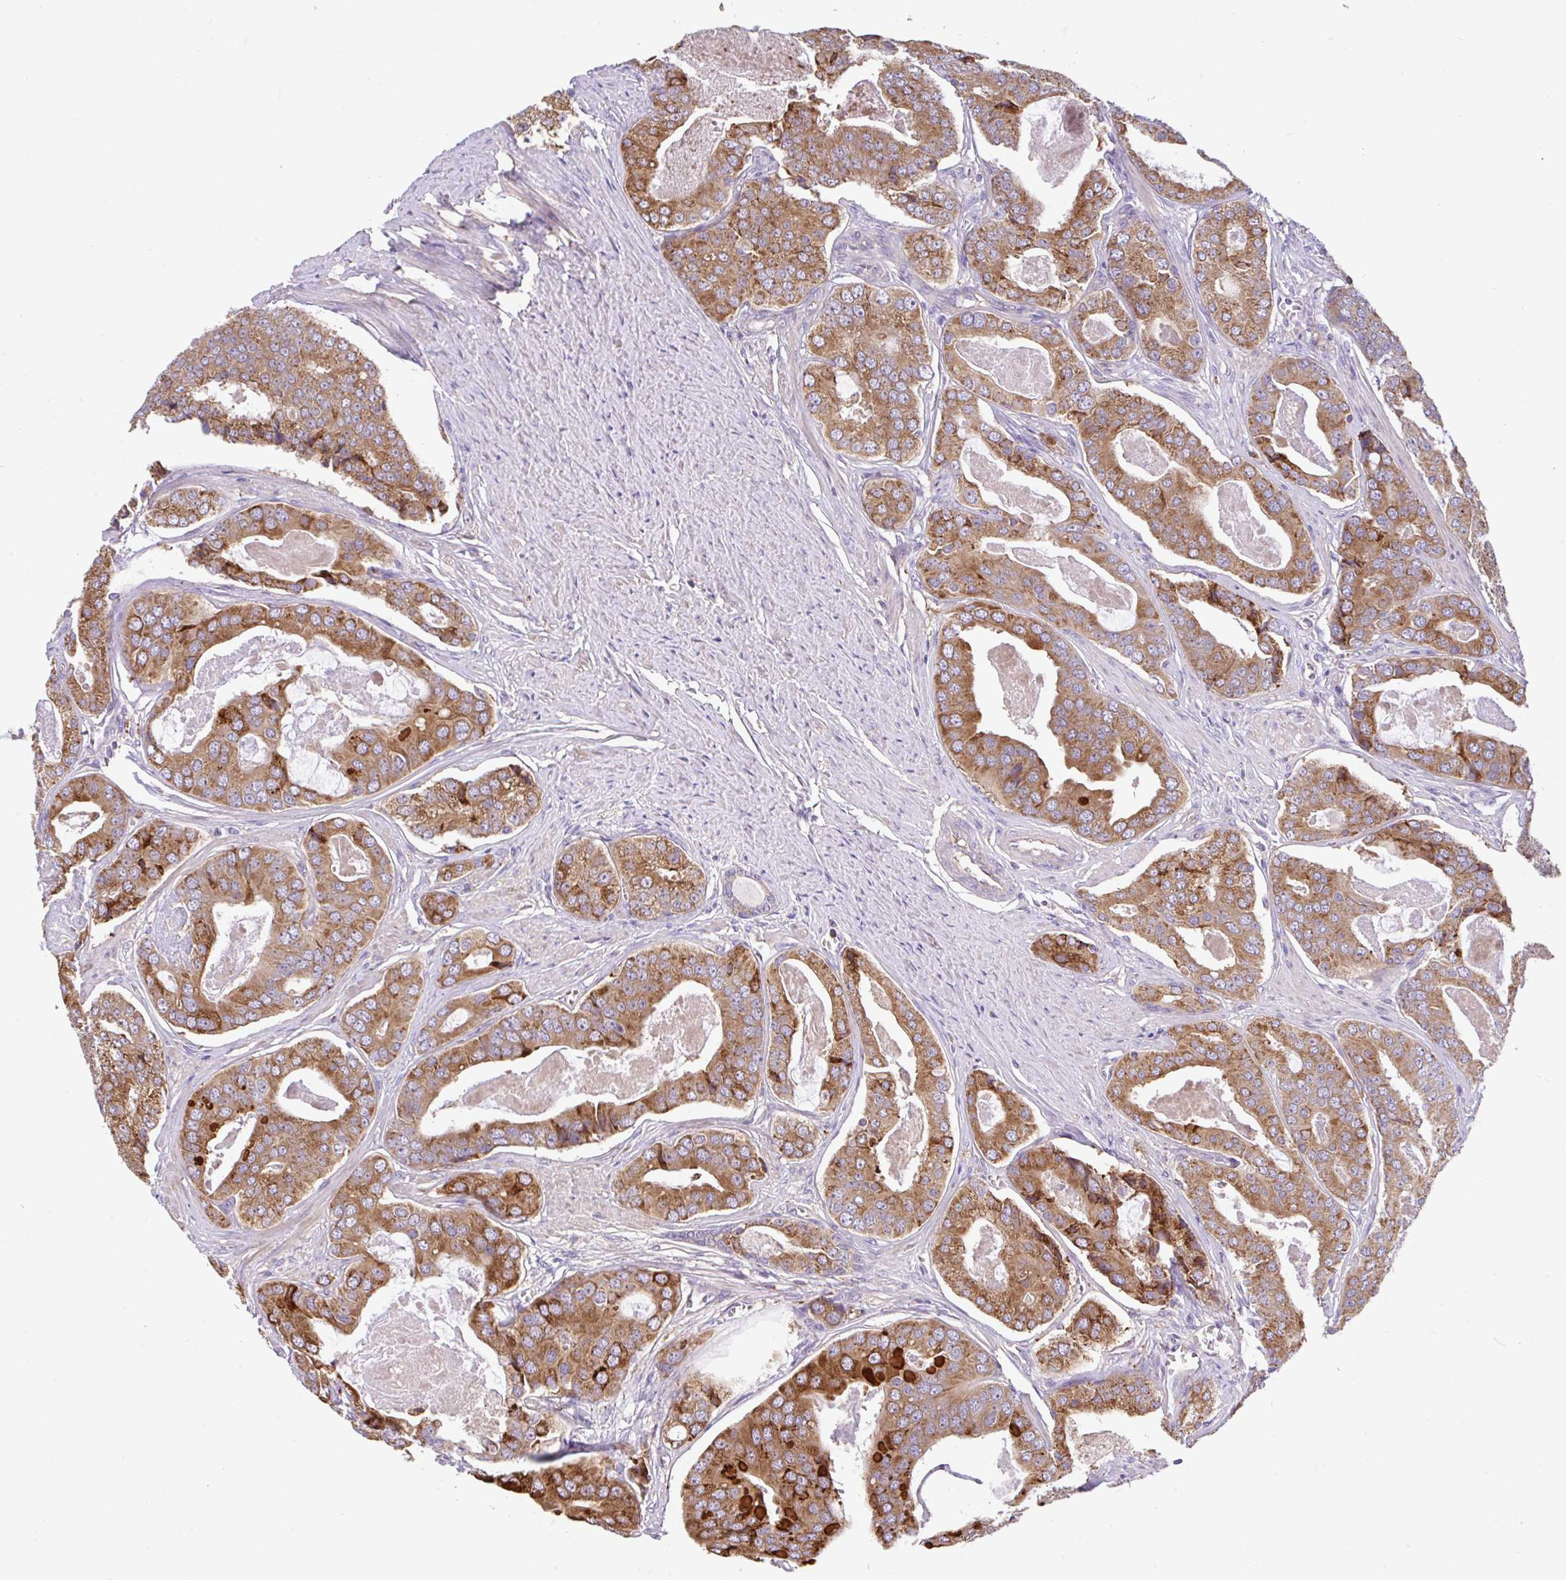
{"staining": {"intensity": "moderate", "quantity": ">75%", "location": "cytoplasmic/membranous"}, "tissue": "prostate cancer", "cell_type": "Tumor cells", "image_type": "cancer", "snomed": [{"axis": "morphology", "description": "Adenocarcinoma, High grade"}, {"axis": "topography", "description": "Prostate"}], "caption": "The micrograph exhibits staining of prostate high-grade adenocarcinoma, revealing moderate cytoplasmic/membranous protein positivity (brown color) within tumor cells. The protein is shown in brown color, while the nuclei are stained blue.", "gene": "RALBP1", "patient": {"sex": "male", "age": 71}}